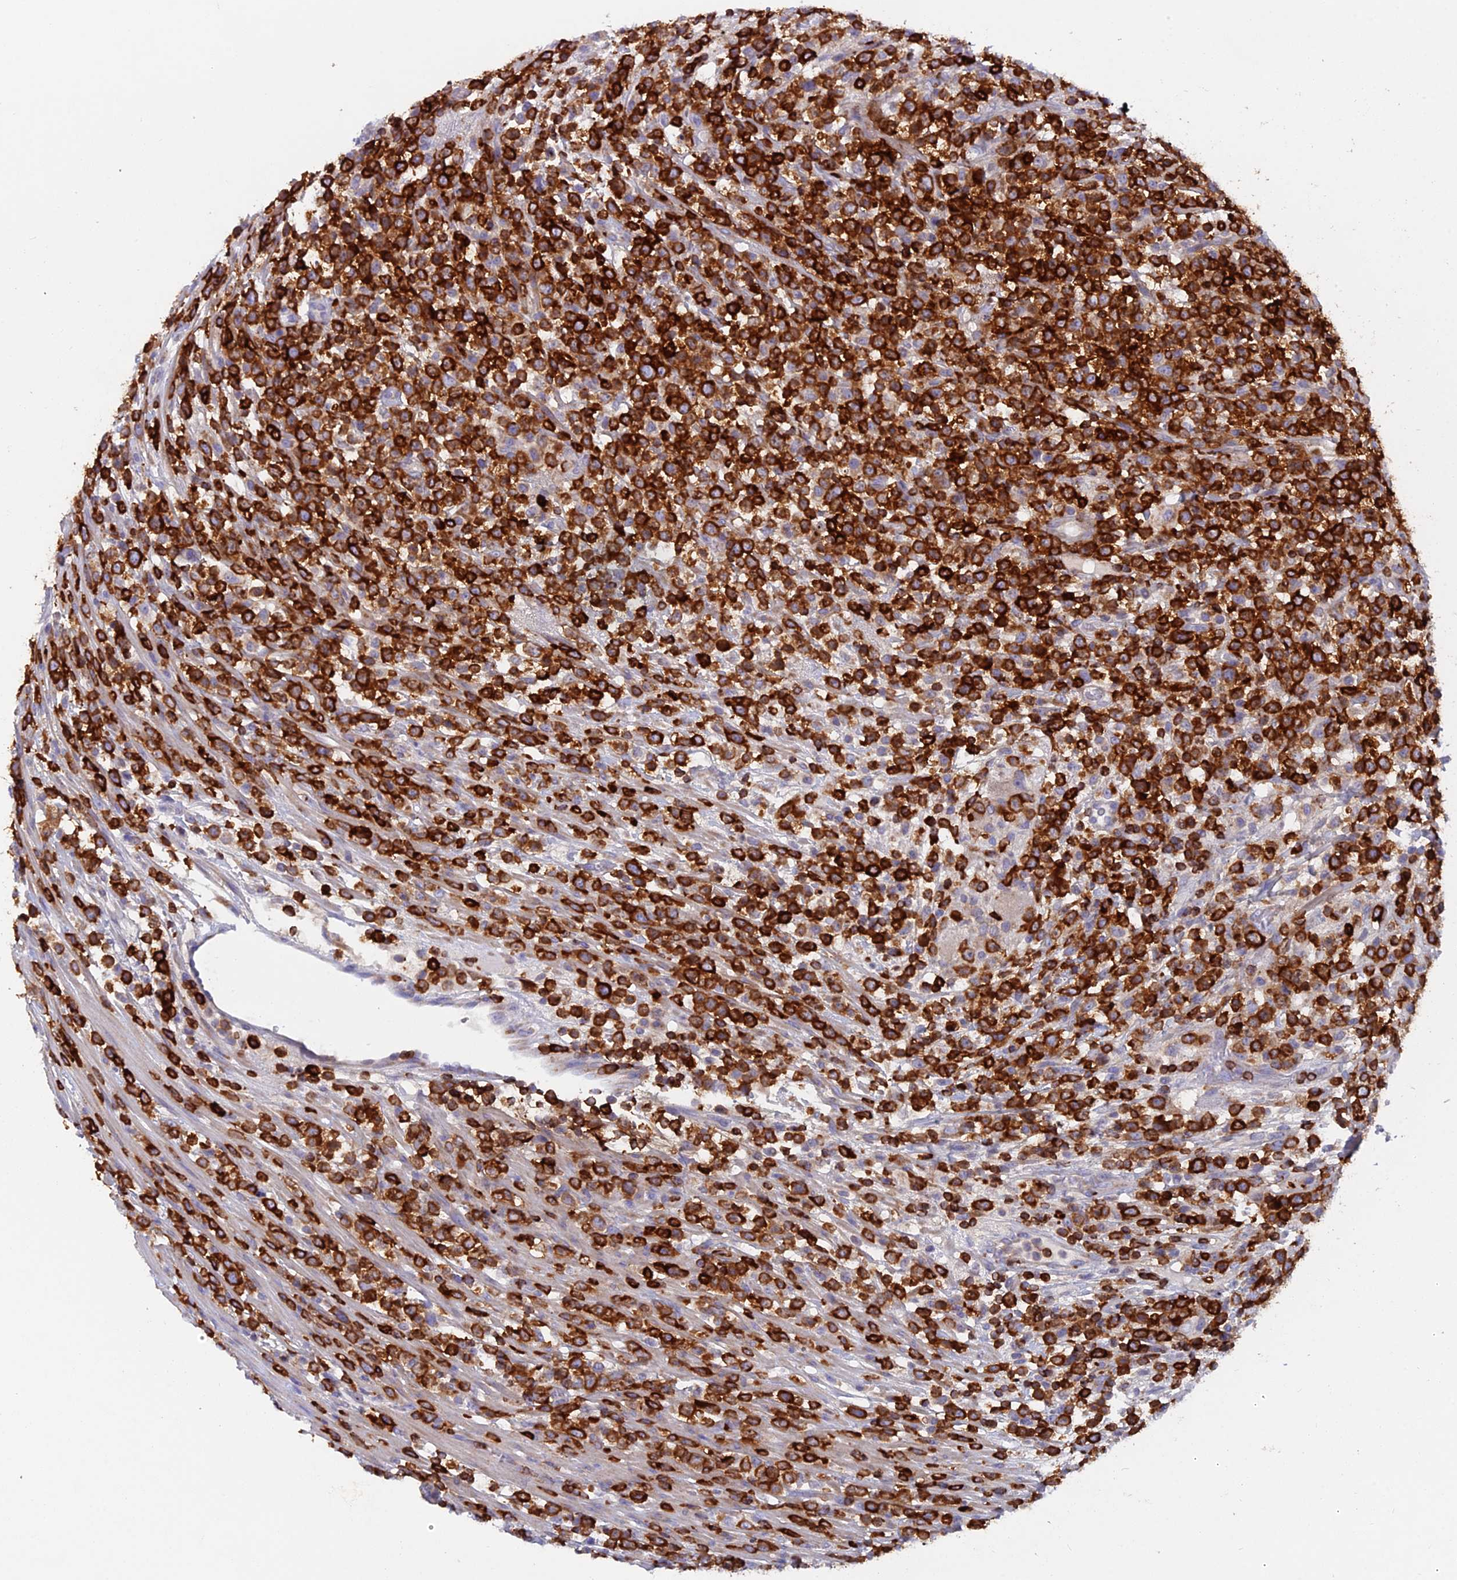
{"staining": {"intensity": "strong", "quantity": ">75%", "location": "cytoplasmic/membranous"}, "tissue": "lymphoma", "cell_type": "Tumor cells", "image_type": "cancer", "snomed": [{"axis": "morphology", "description": "Malignant lymphoma, non-Hodgkin's type, High grade"}, {"axis": "topography", "description": "Colon"}], "caption": "IHC of human lymphoma demonstrates high levels of strong cytoplasmic/membranous positivity in approximately >75% of tumor cells.", "gene": "ABI3BP", "patient": {"sex": "female", "age": 53}}